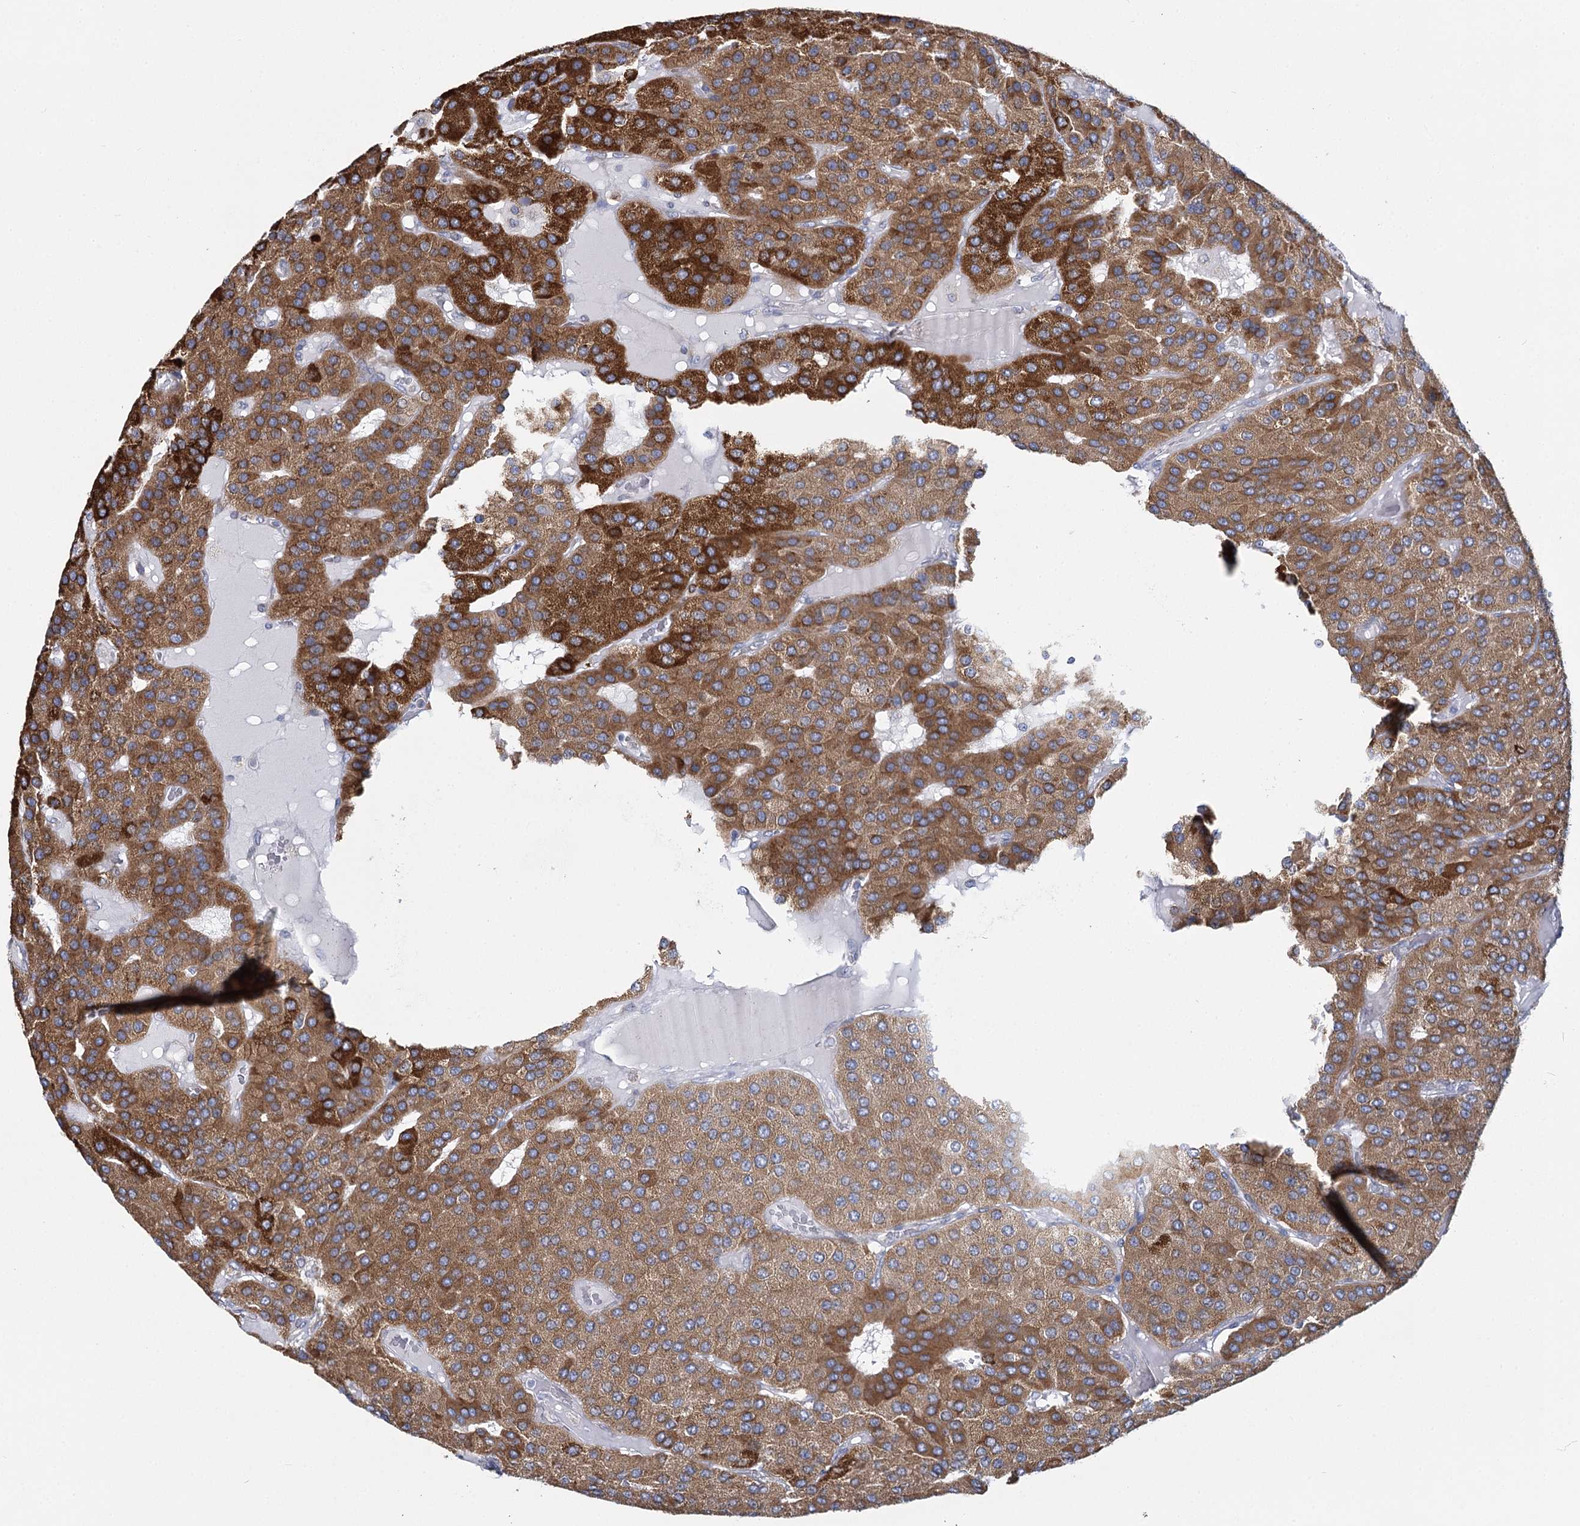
{"staining": {"intensity": "strong", "quantity": ">75%", "location": "cytoplasmic/membranous"}, "tissue": "parathyroid gland", "cell_type": "Glandular cells", "image_type": "normal", "snomed": [{"axis": "morphology", "description": "Normal tissue, NOS"}, {"axis": "morphology", "description": "Adenoma, NOS"}, {"axis": "topography", "description": "Parathyroid gland"}], "caption": "Protein expression by immunohistochemistry reveals strong cytoplasmic/membranous expression in approximately >75% of glandular cells in benign parathyroid gland.", "gene": "THUMPD3", "patient": {"sex": "female", "age": 86}}